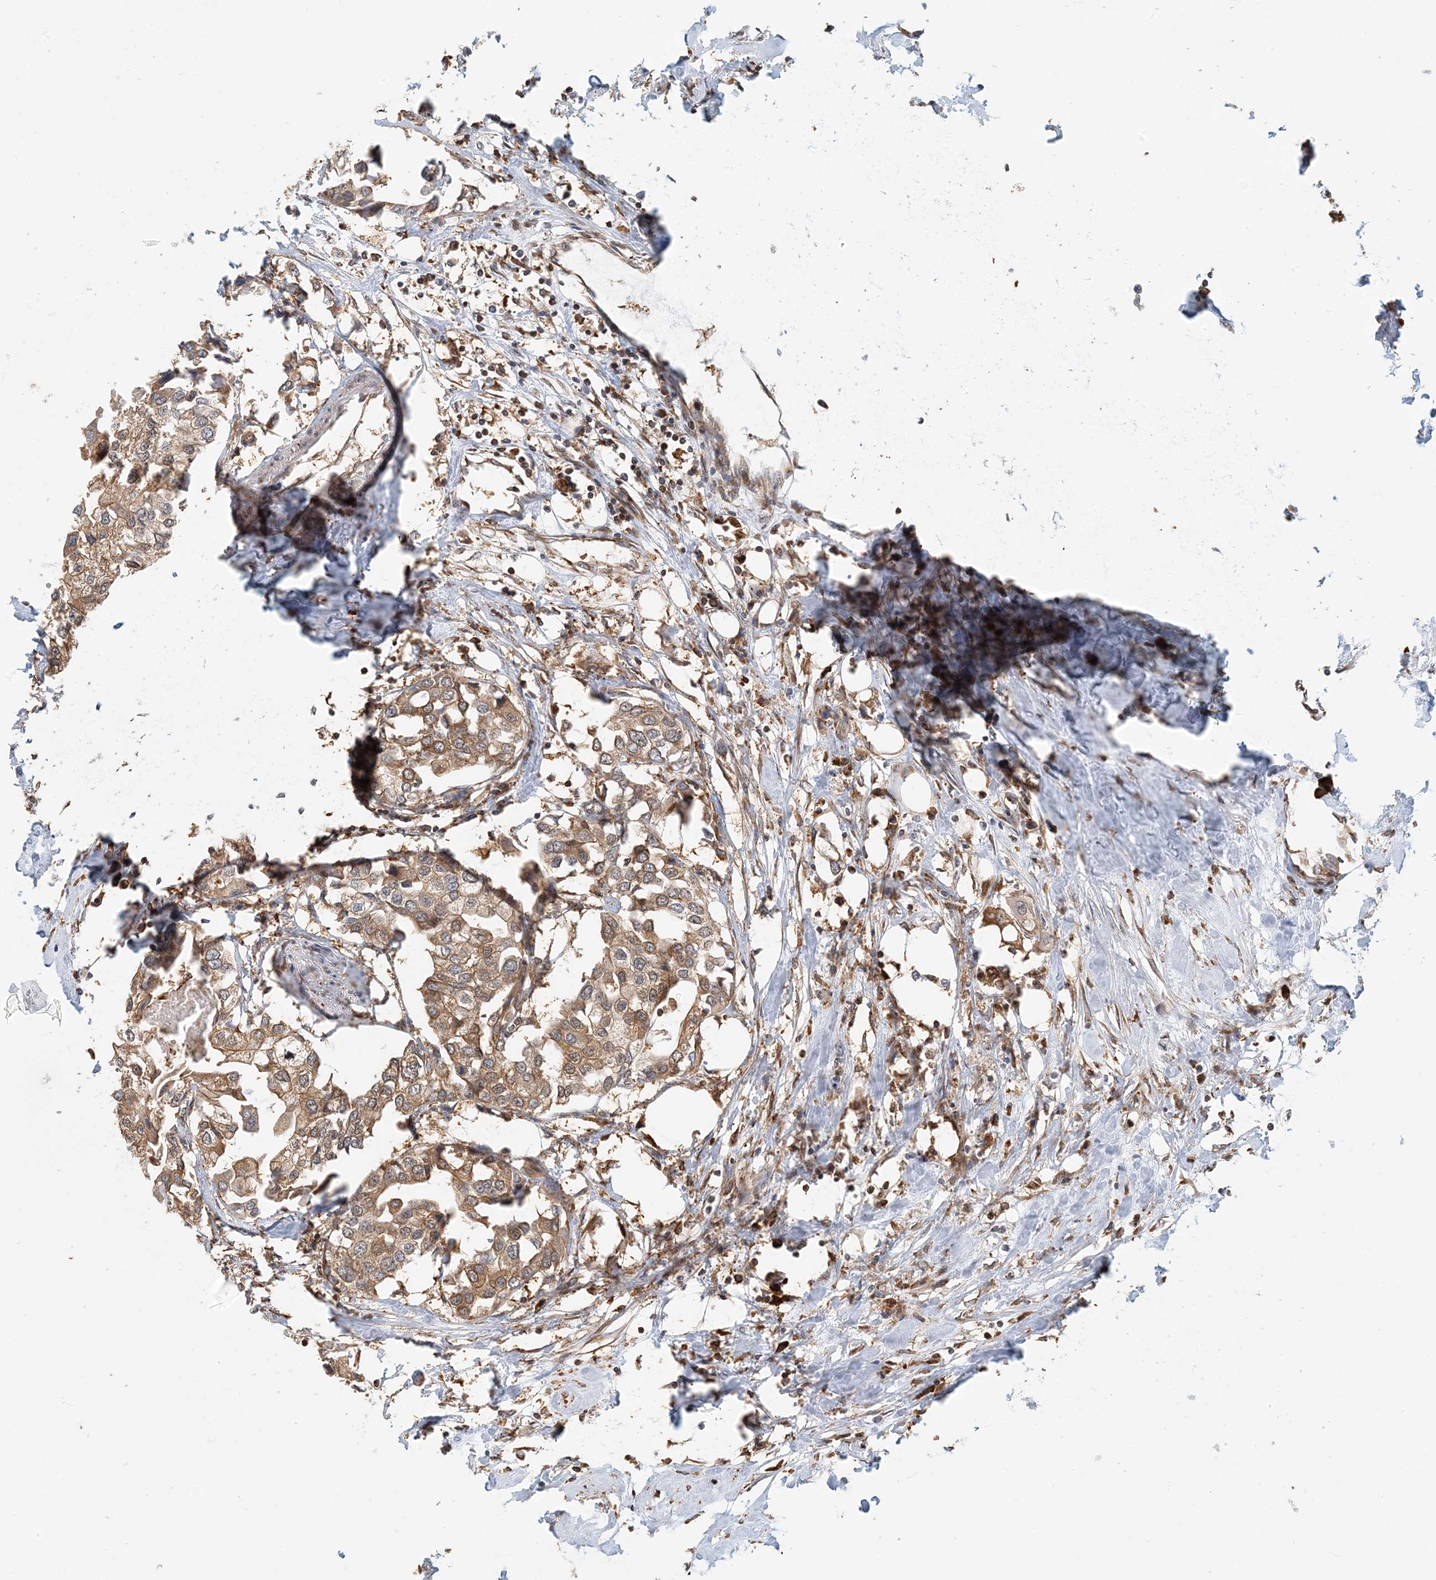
{"staining": {"intensity": "moderate", "quantity": ">75%", "location": "cytoplasmic/membranous"}, "tissue": "urothelial cancer", "cell_type": "Tumor cells", "image_type": "cancer", "snomed": [{"axis": "morphology", "description": "Urothelial carcinoma, High grade"}, {"axis": "topography", "description": "Urinary bladder"}], "caption": "IHC image of neoplastic tissue: urothelial cancer stained using IHC exhibits medium levels of moderate protein expression localized specifically in the cytoplasmic/membranous of tumor cells, appearing as a cytoplasmic/membranous brown color.", "gene": "HNMT", "patient": {"sex": "male", "age": 64}}